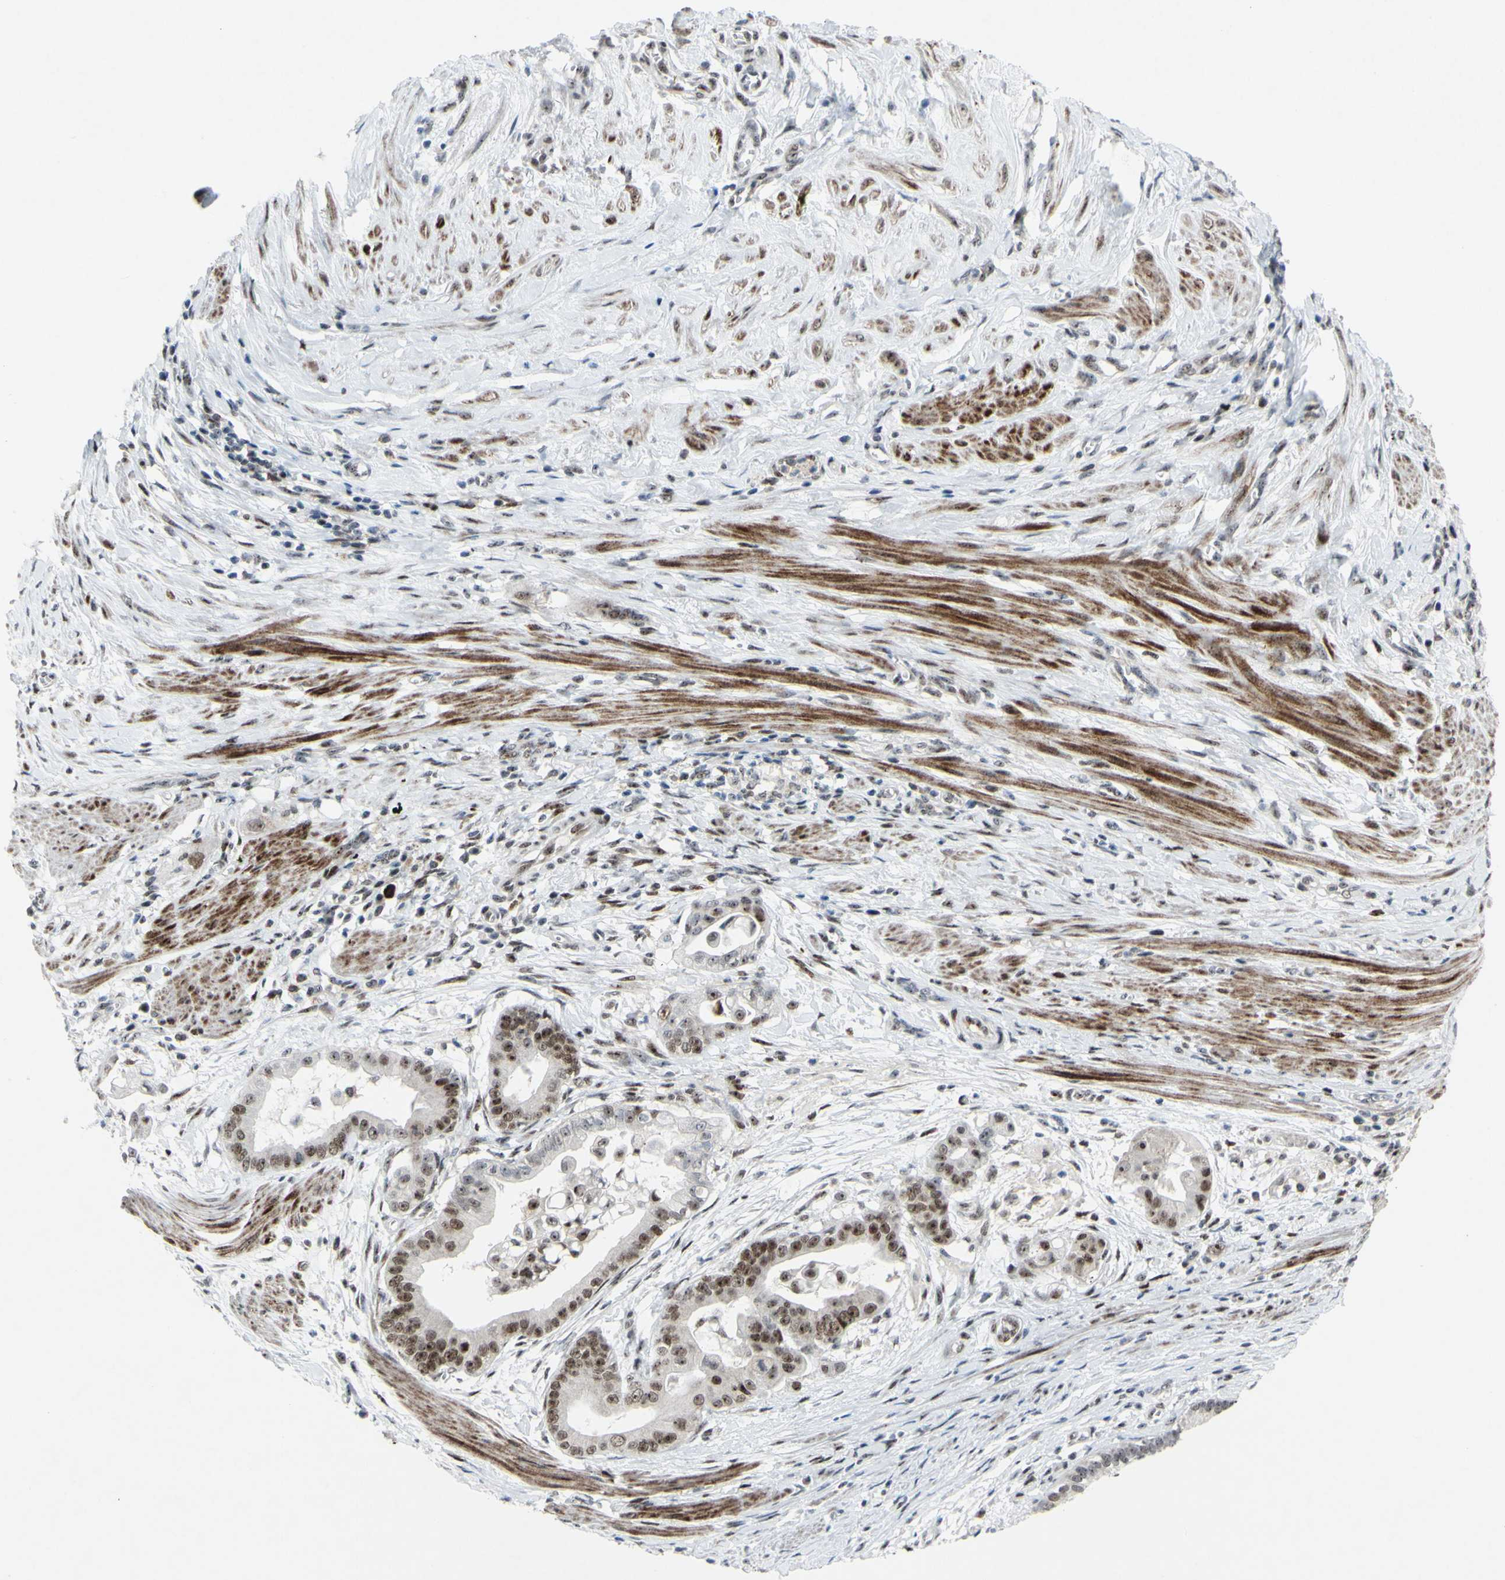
{"staining": {"intensity": "weak", "quantity": ">75%", "location": "nuclear"}, "tissue": "pancreatic cancer", "cell_type": "Tumor cells", "image_type": "cancer", "snomed": [{"axis": "morphology", "description": "Adenocarcinoma, NOS"}, {"axis": "topography", "description": "Pancreas"}], "caption": "Tumor cells show weak nuclear positivity in approximately >75% of cells in pancreatic cancer. The staining was performed using DAB to visualize the protein expression in brown, while the nuclei were stained in blue with hematoxylin (Magnification: 20x).", "gene": "POLR1A", "patient": {"sex": "female", "age": 75}}